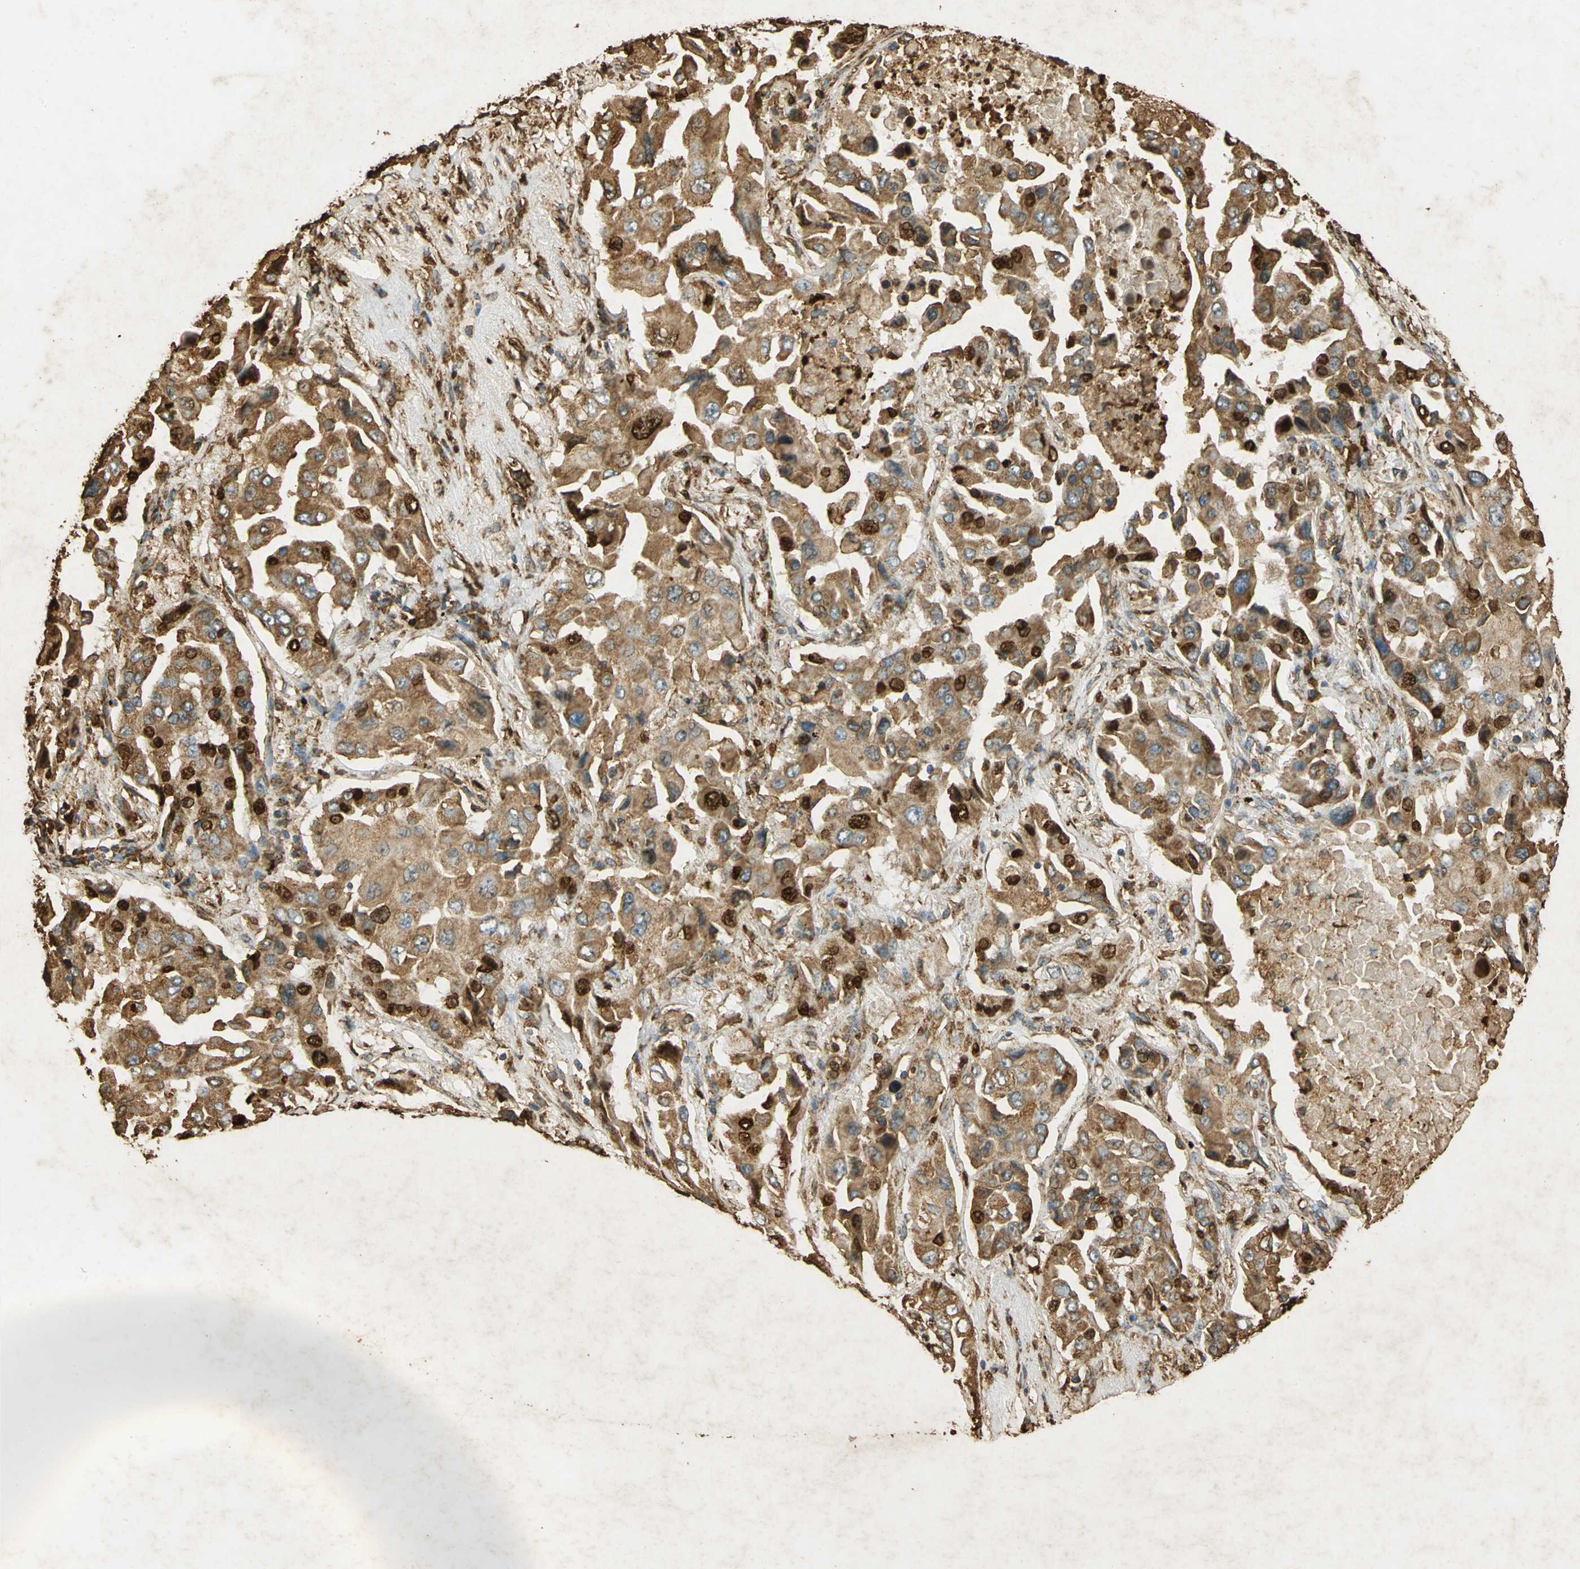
{"staining": {"intensity": "strong", "quantity": ">75%", "location": "cytoplasmic/membranous,nuclear"}, "tissue": "lung cancer", "cell_type": "Tumor cells", "image_type": "cancer", "snomed": [{"axis": "morphology", "description": "Adenocarcinoma, NOS"}, {"axis": "topography", "description": "Lung"}], "caption": "An image of adenocarcinoma (lung) stained for a protein reveals strong cytoplasmic/membranous and nuclear brown staining in tumor cells.", "gene": "HSP90B1", "patient": {"sex": "female", "age": 65}}